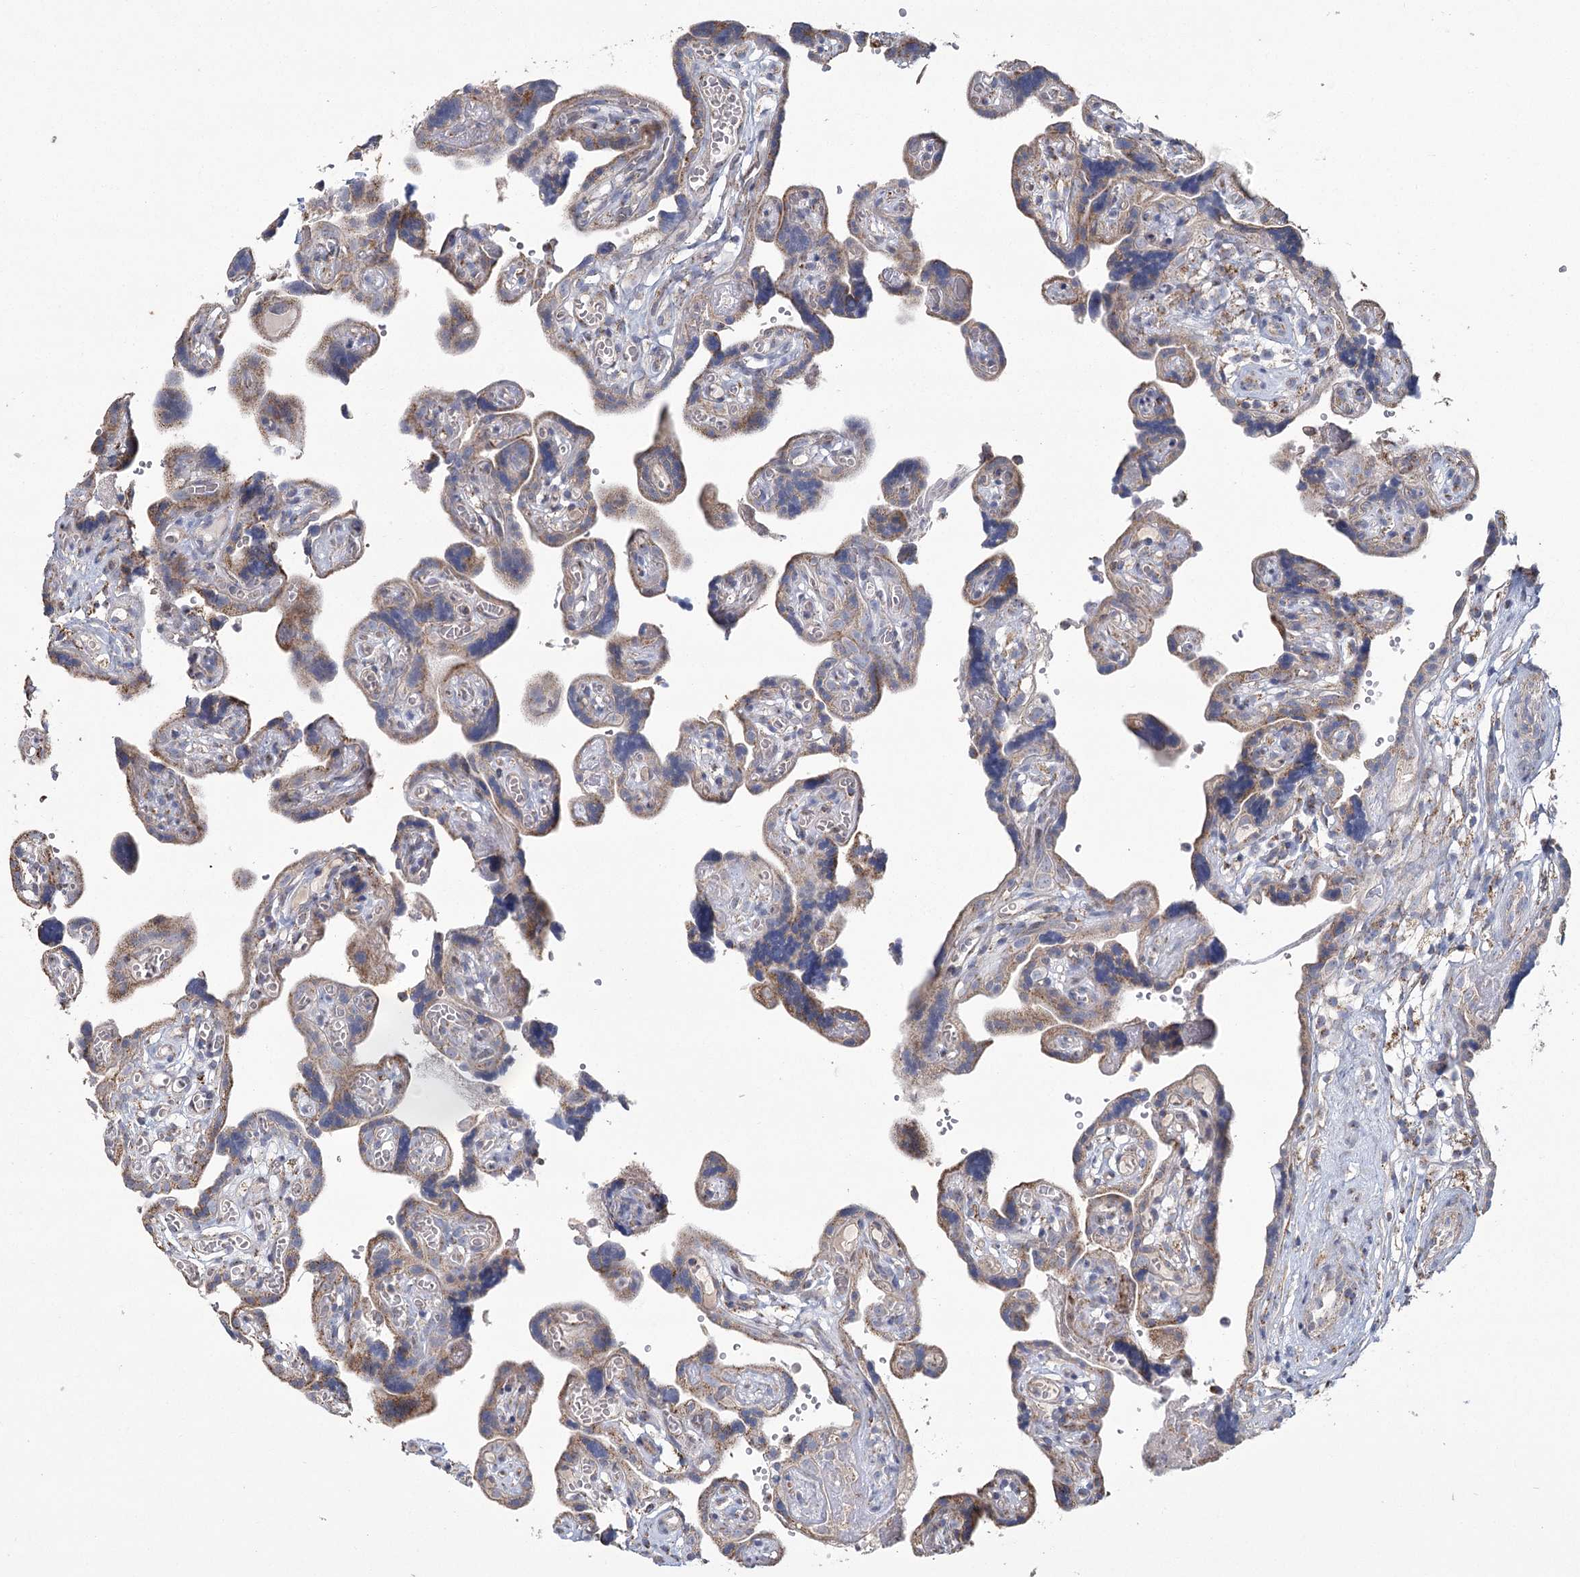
{"staining": {"intensity": "weak", "quantity": ">75%", "location": "cytoplasmic/membranous"}, "tissue": "placenta", "cell_type": "Decidual cells", "image_type": "normal", "snomed": [{"axis": "morphology", "description": "Normal tissue, NOS"}, {"axis": "topography", "description": "Placenta"}], "caption": "Immunohistochemical staining of unremarkable placenta displays weak cytoplasmic/membranous protein expression in approximately >75% of decidual cells. The staining is performed using DAB (3,3'-diaminobenzidine) brown chromogen to label protein expression. The nuclei are counter-stained blue using hematoxylin.", "gene": "RANBP3L", "patient": {"sex": "female", "age": 30}}